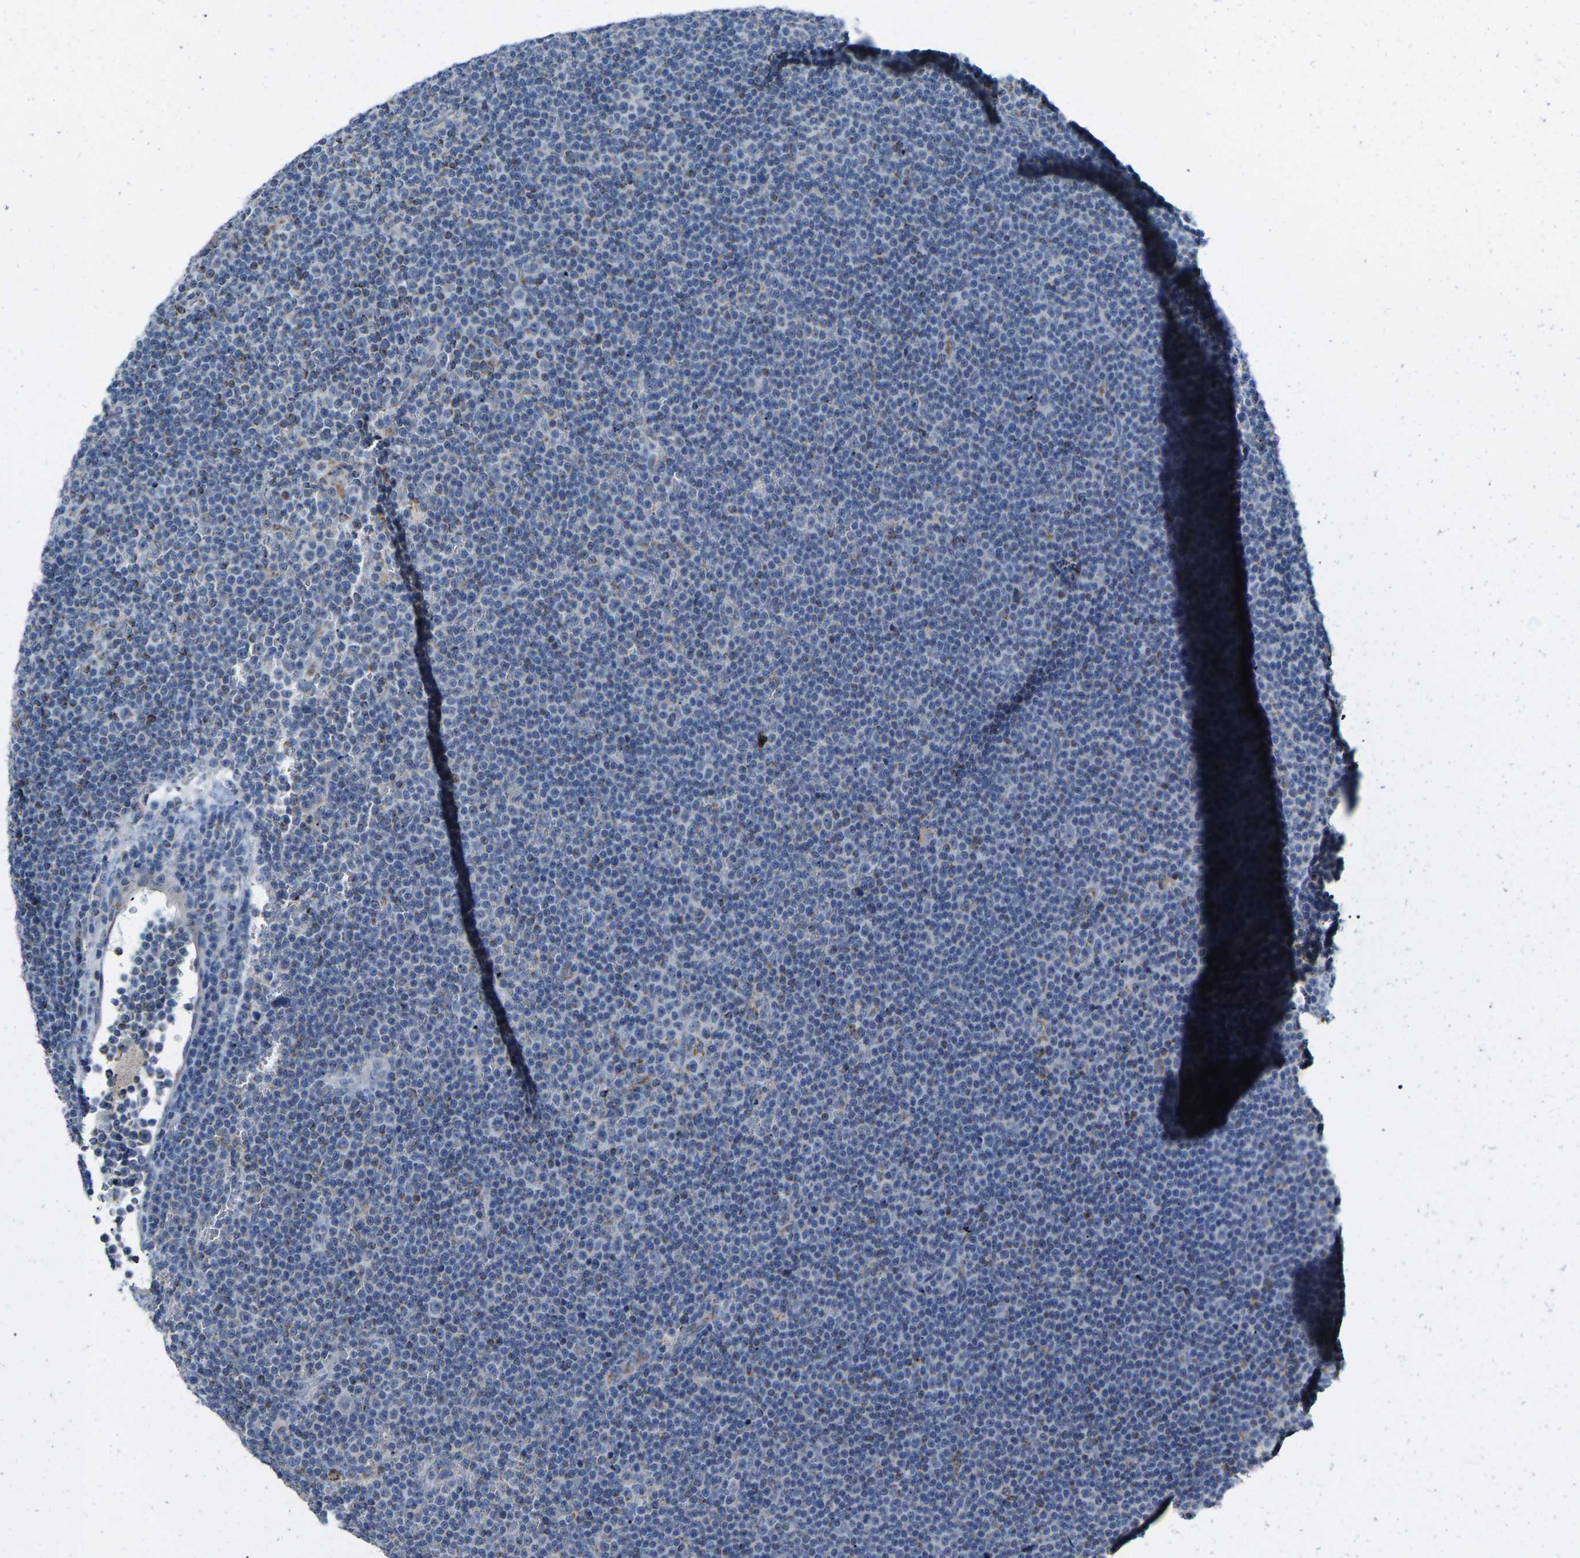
{"staining": {"intensity": "negative", "quantity": "none", "location": "none"}, "tissue": "lymphoma", "cell_type": "Tumor cells", "image_type": "cancer", "snomed": [{"axis": "morphology", "description": "Malignant lymphoma, non-Hodgkin's type, Low grade"}, {"axis": "topography", "description": "Lymph node"}], "caption": "IHC of human lymphoma demonstrates no positivity in tumor cells.", "gene": "CANT1", "patient": {"sex": "female", "age": 67}}